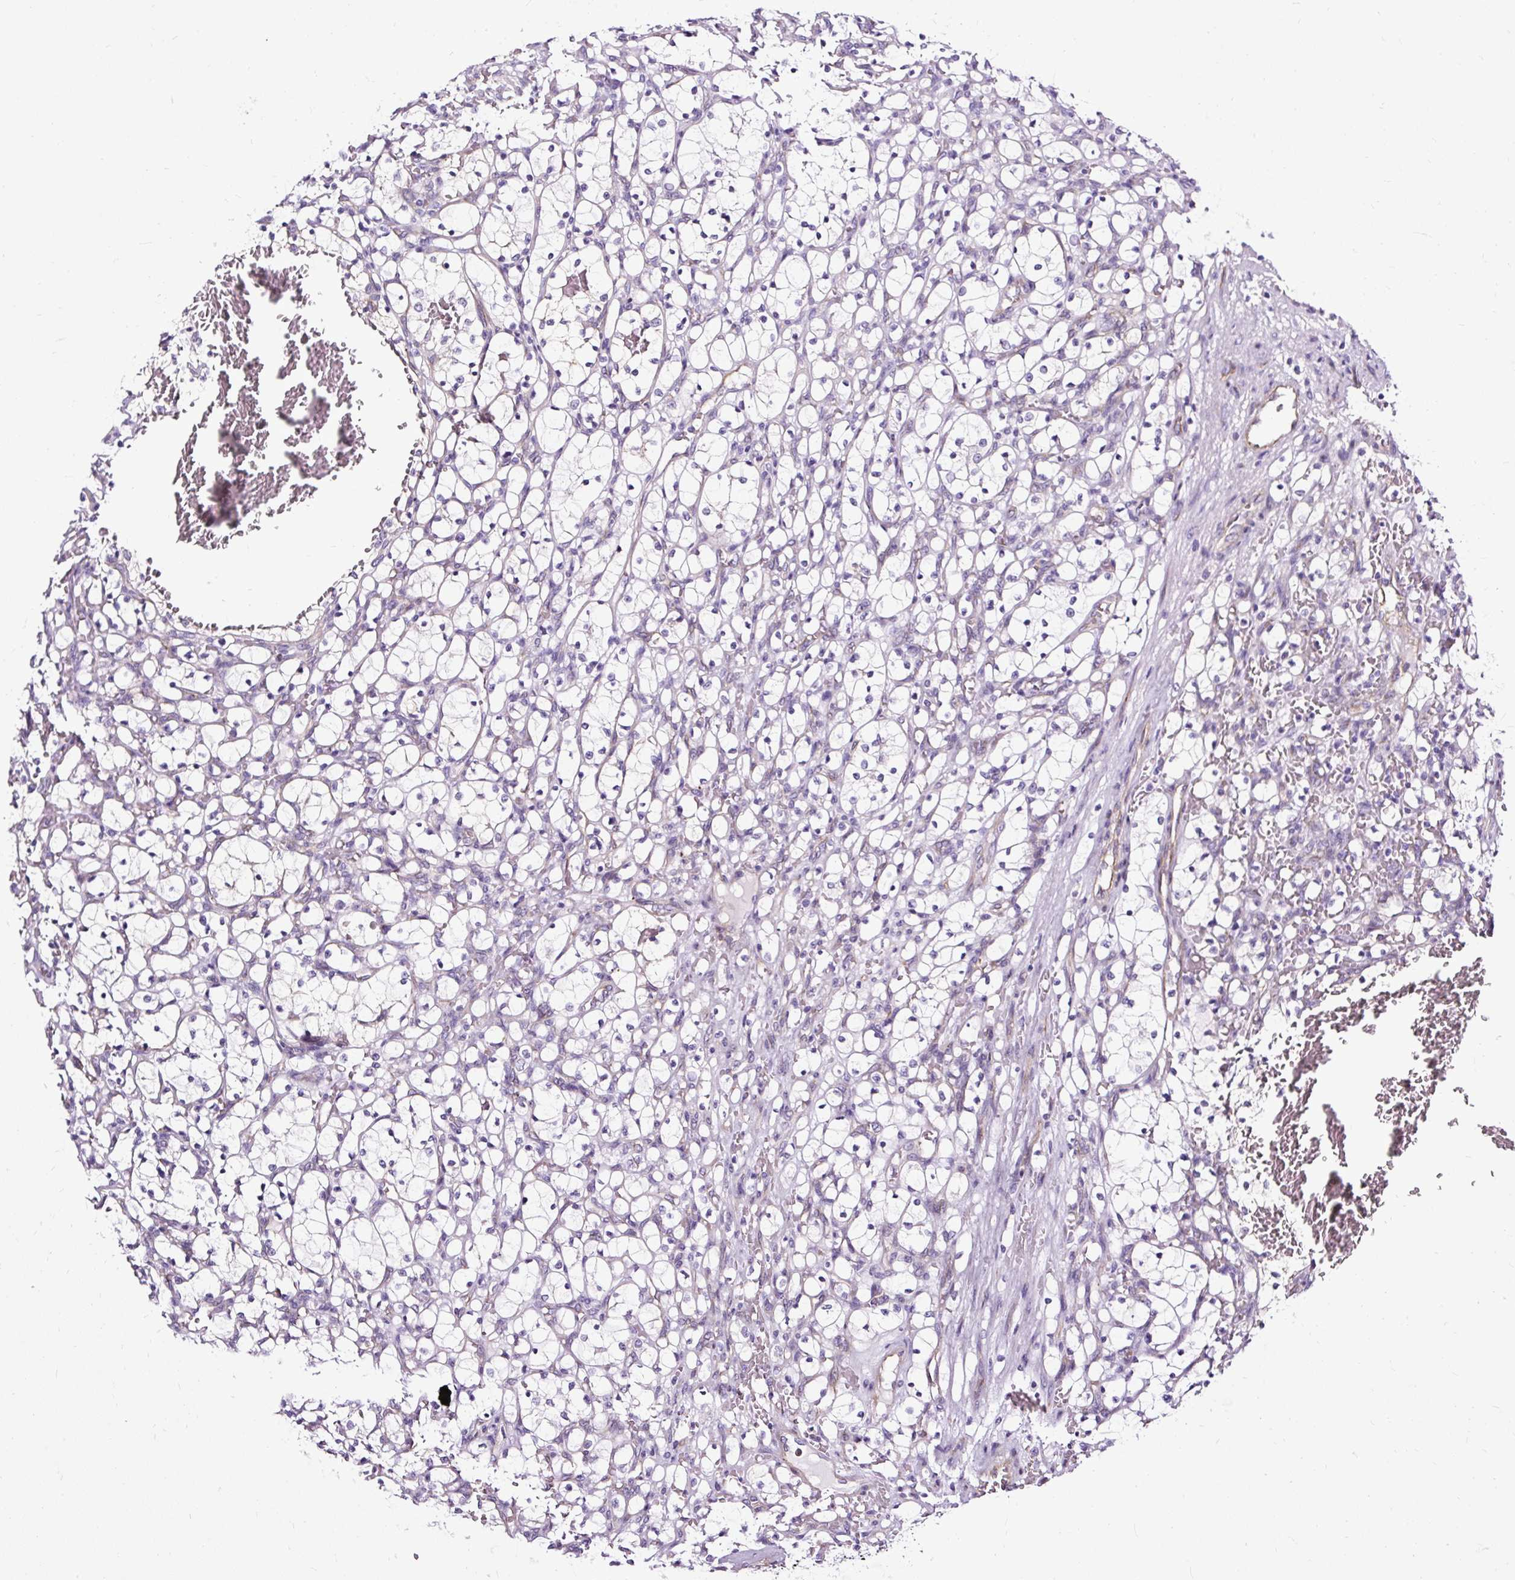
{"staining": {"intensity": "negative", "quantity": "none", "location": "none"}, "tissue": "renal cancer", "cell_type": "Tumor cells", "image_type": "cancer", "snomed": [{"axis": "morphology", "description": "Adenocarcinoma, NOS"}, {"axis": "topography", "description": "Kidney"}], "caption": "This is an IHC histopathology image of renal adenocarcinoma. There is no expression in tumor cells.", "gene": "SLC7A8", "patient": {"sex": "female", "age": 69}}